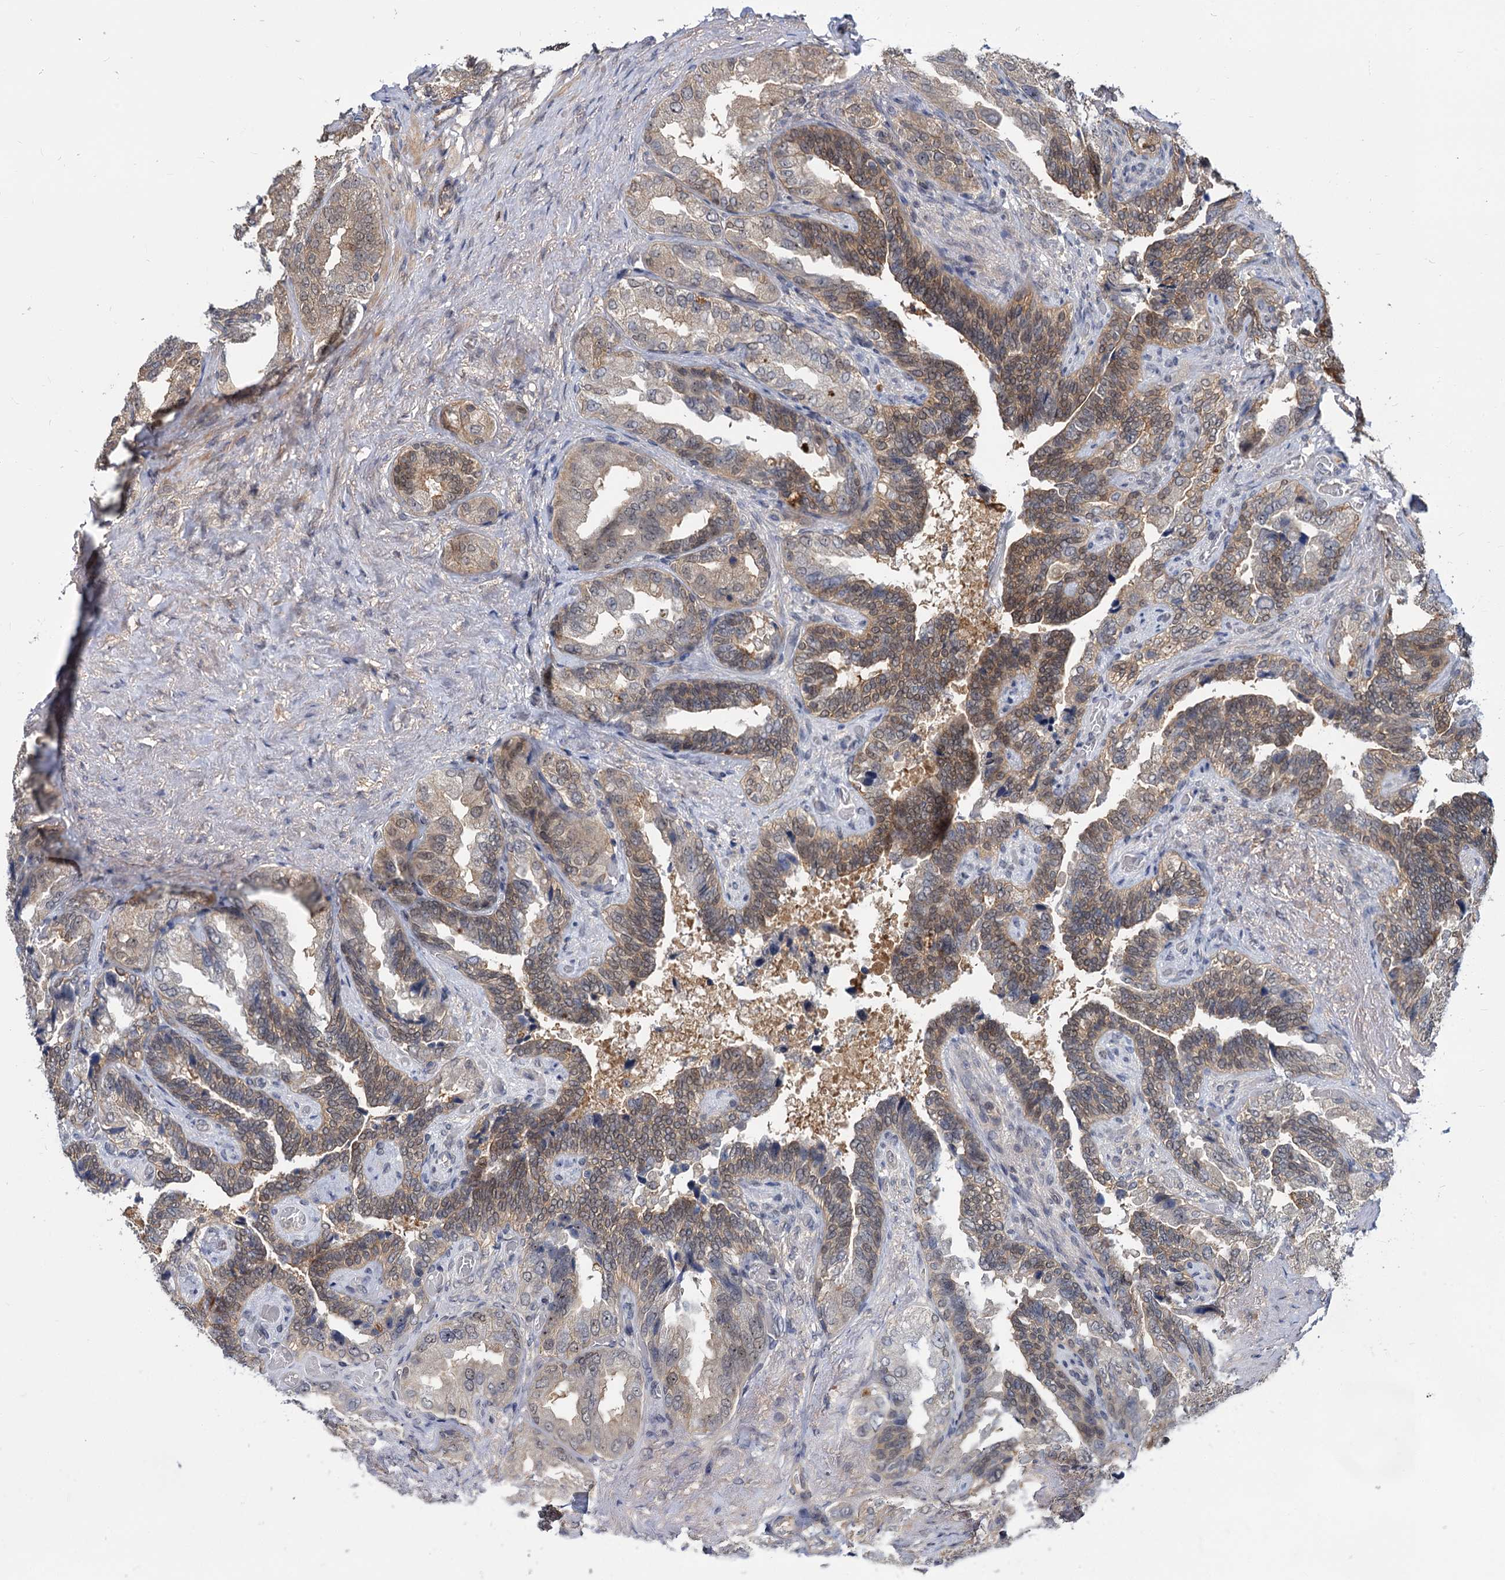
{"staining": {"intensity": "moderate", "quantity": ">75%", "location": "cytoplasmic/membranous"}, "tissue": "seminal vesicle", "cell_type": "Glandular cells", "image_type": "normal", "snomed": [{"axis": "morphology", "description": "Normal tissue, NOS"}, {"axis": "topography", "description": "Seminal veicle"}, {"axis": "topography", "description": "Peripheral nerve tissue"}], "caption": "Glandular cells display medium levels of moderate cytoplasmic/membranous staining in approximately >75% of cells in unremarkable human seminal vesicle.", "gene": "SNX15", "patient": {"sex": "male", "age": 63}}